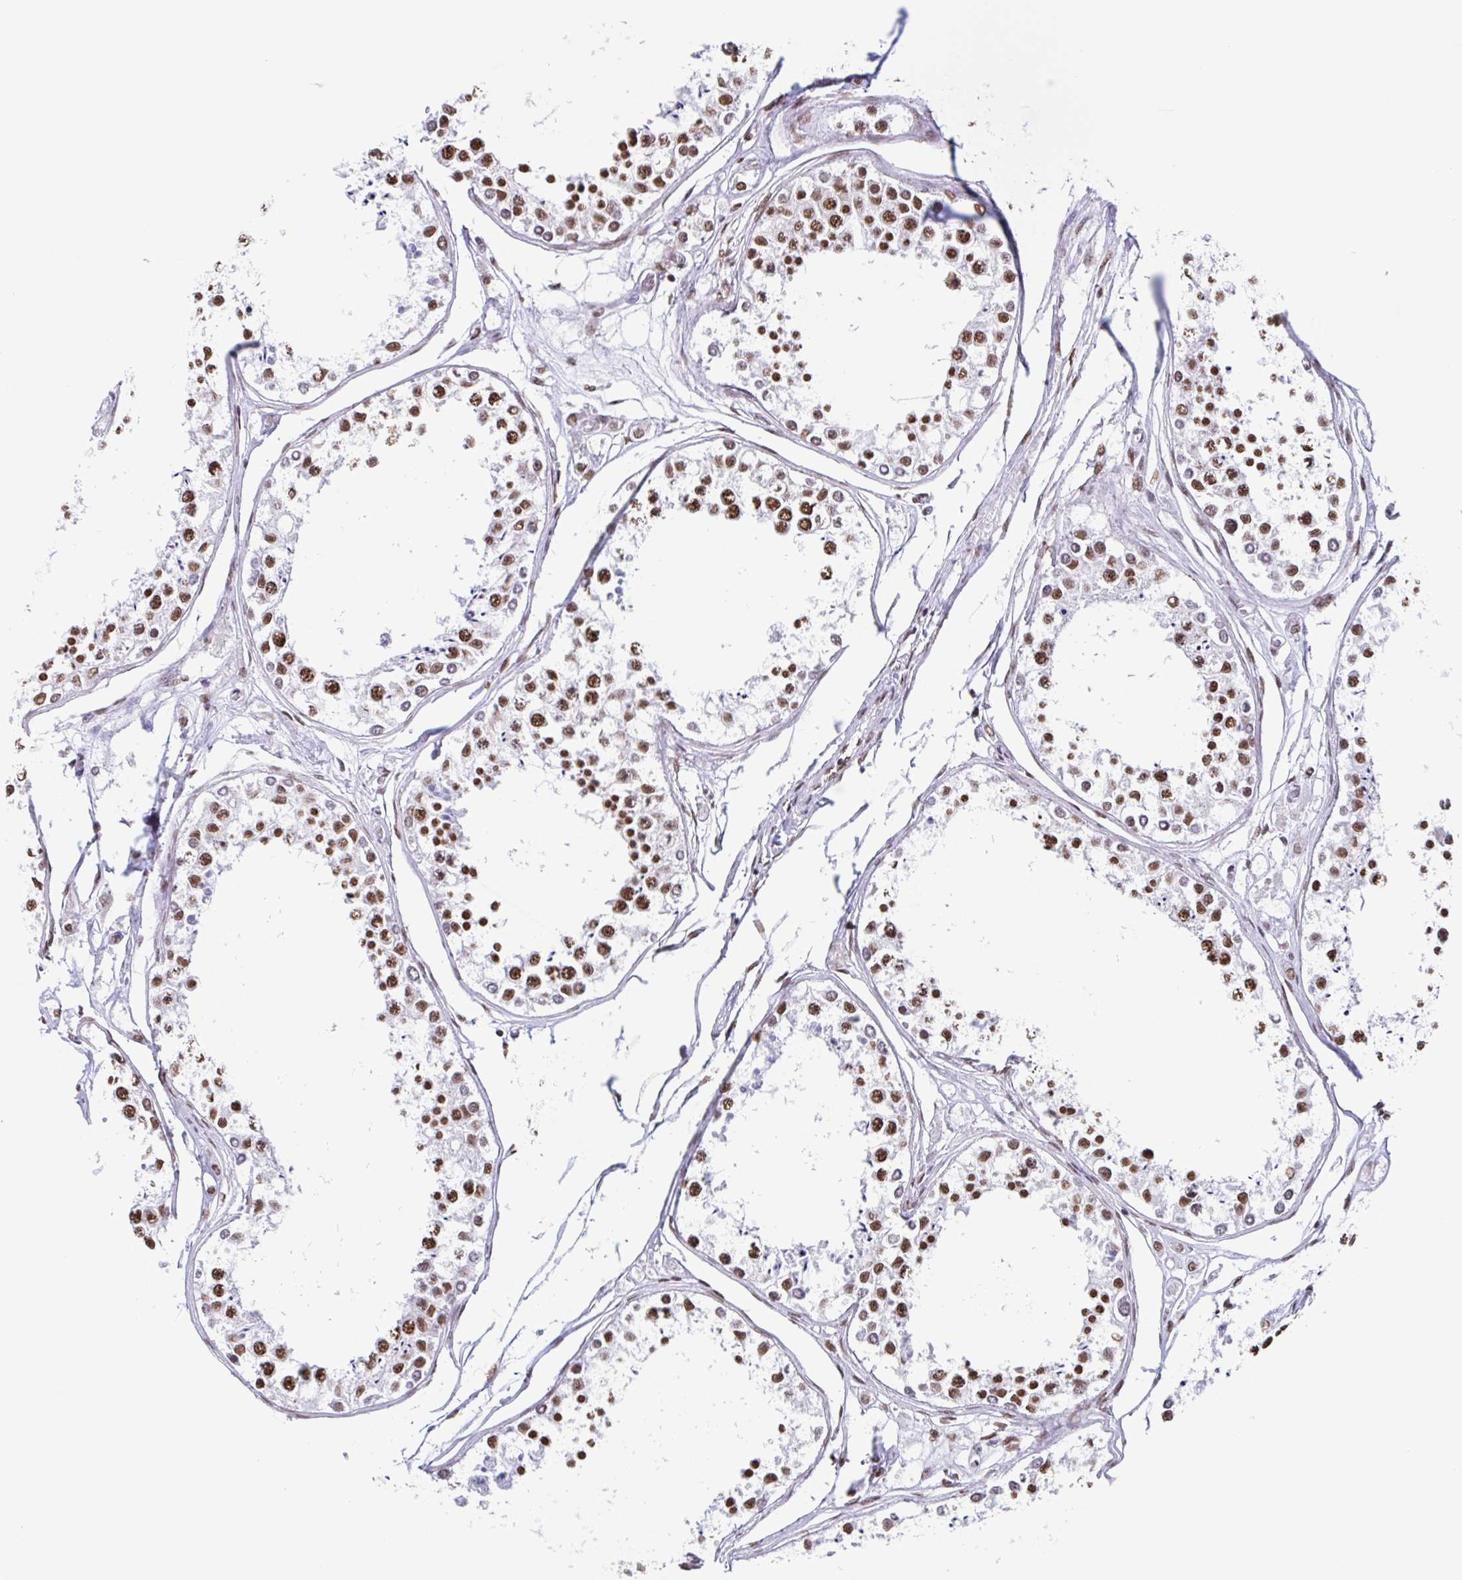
{"staining": {"intensity": "strong", "quantity": "25%-75%", "location": "nuclear"}, "tissue": "testis", "cell_type": "Cells in seminiferous ducts", "image_type": "normal", "snomed": [{"axis": "morphology", "description": "Normal tissue, NOS"}, {"axis": "topography", "description": "Testis"}], "caption": "The immunohistochemical stain highlights strong nuclear positivity in cells in seminiferous ducts of benign testis.", "gene": "KHDRBS1", "patient": {"sex": "male", "age": 25}}